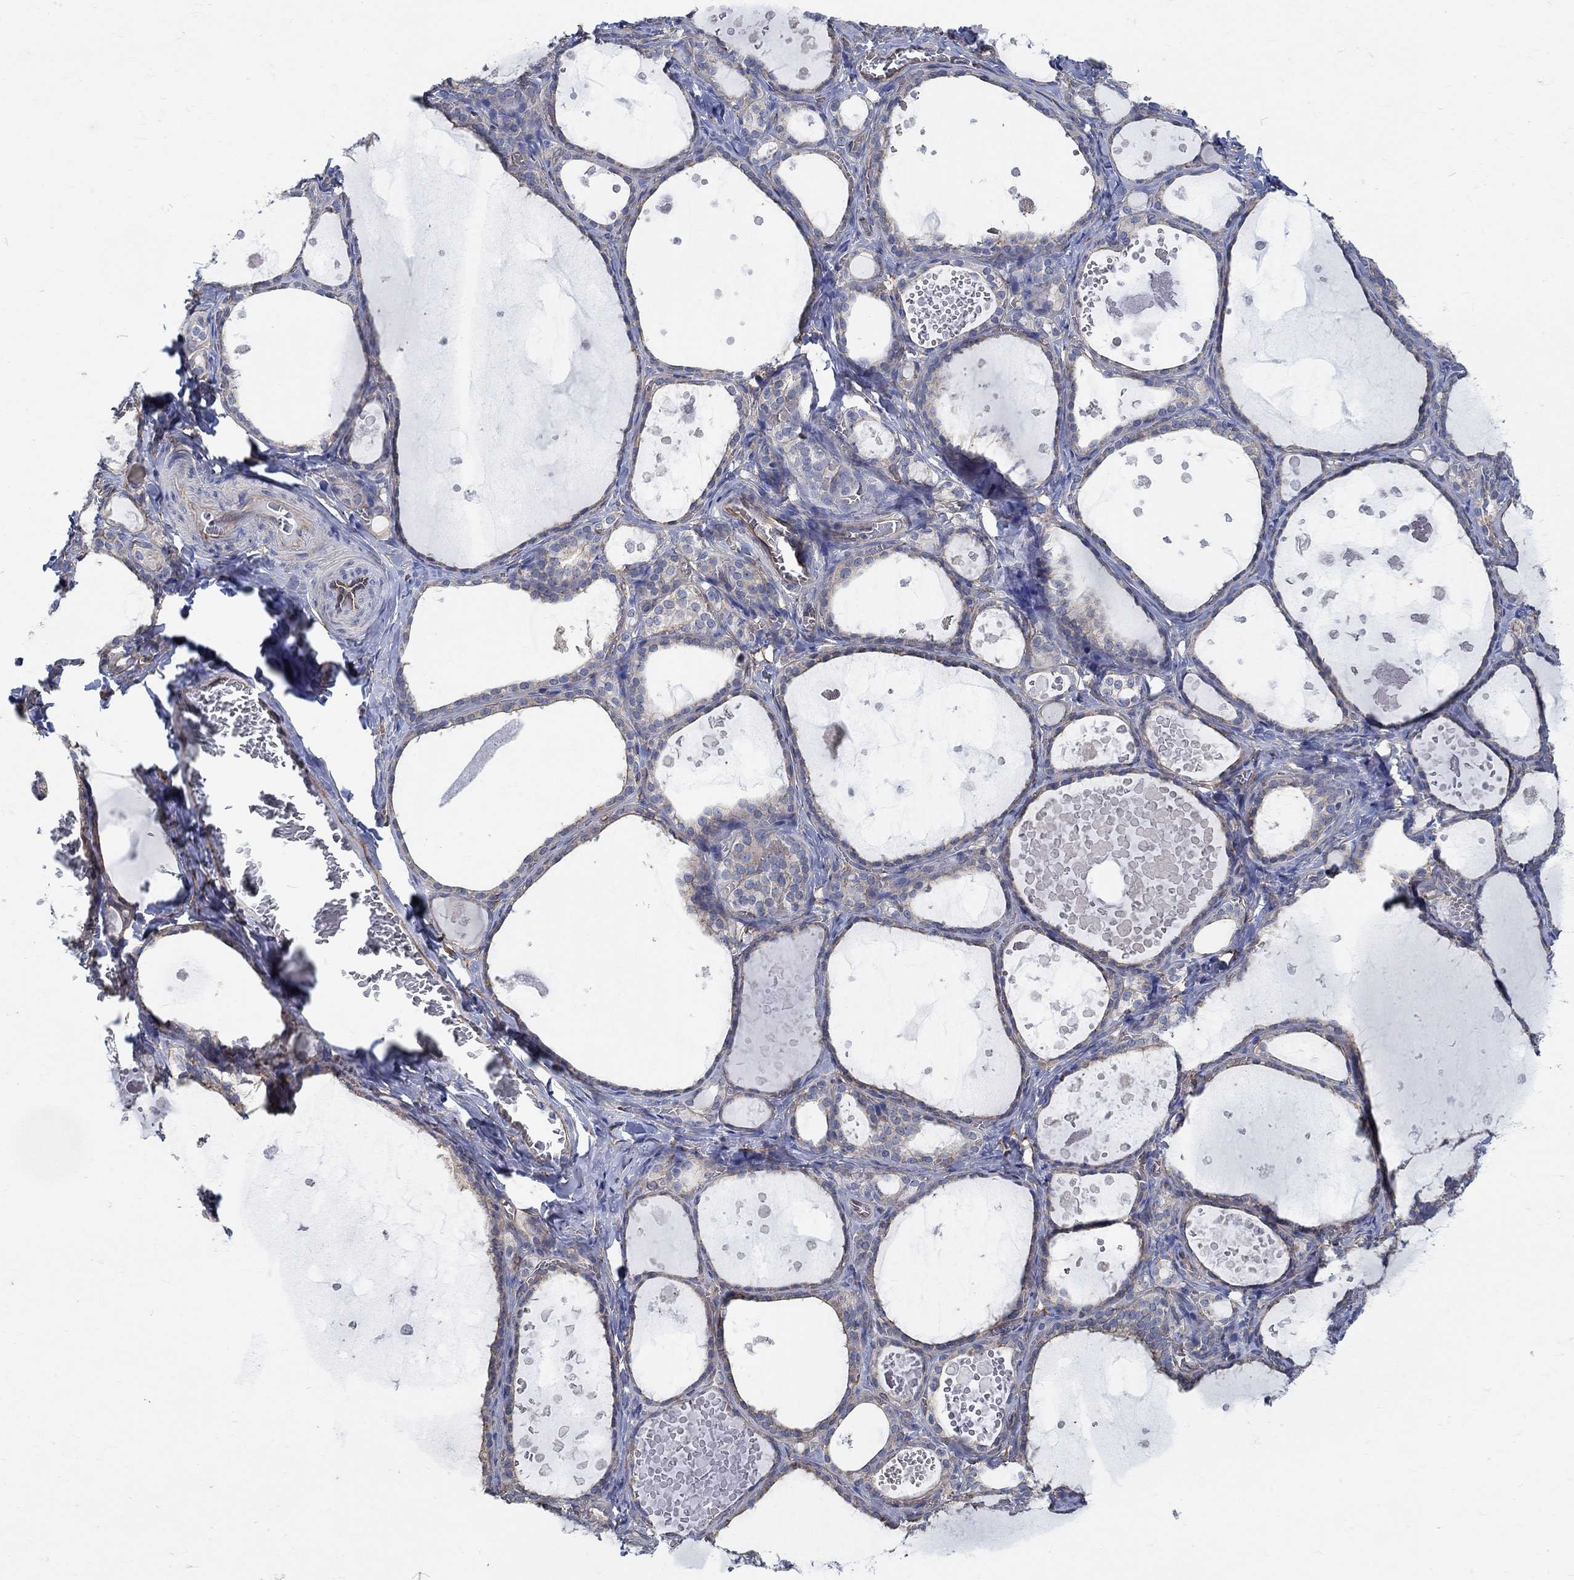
{"staining": {"intensity": "negative", "quantity": "none", "location": "none"}, "tissue": "thyroid gland", "cell_type": "Glandular cells", "image_type": "normal", "snomed": [{"axis": "morphology", "description": "Normal tissue, NOS"}, {"axis": "topography", "description": "Thyroid gland"}], "caption": "Human thyroid gland stained for a protein using immunohistochemistry (IHC) reveals no expression in glandular cells.", "gene": "TMEM198", "patient": {"sex": "female", "age": 56}}